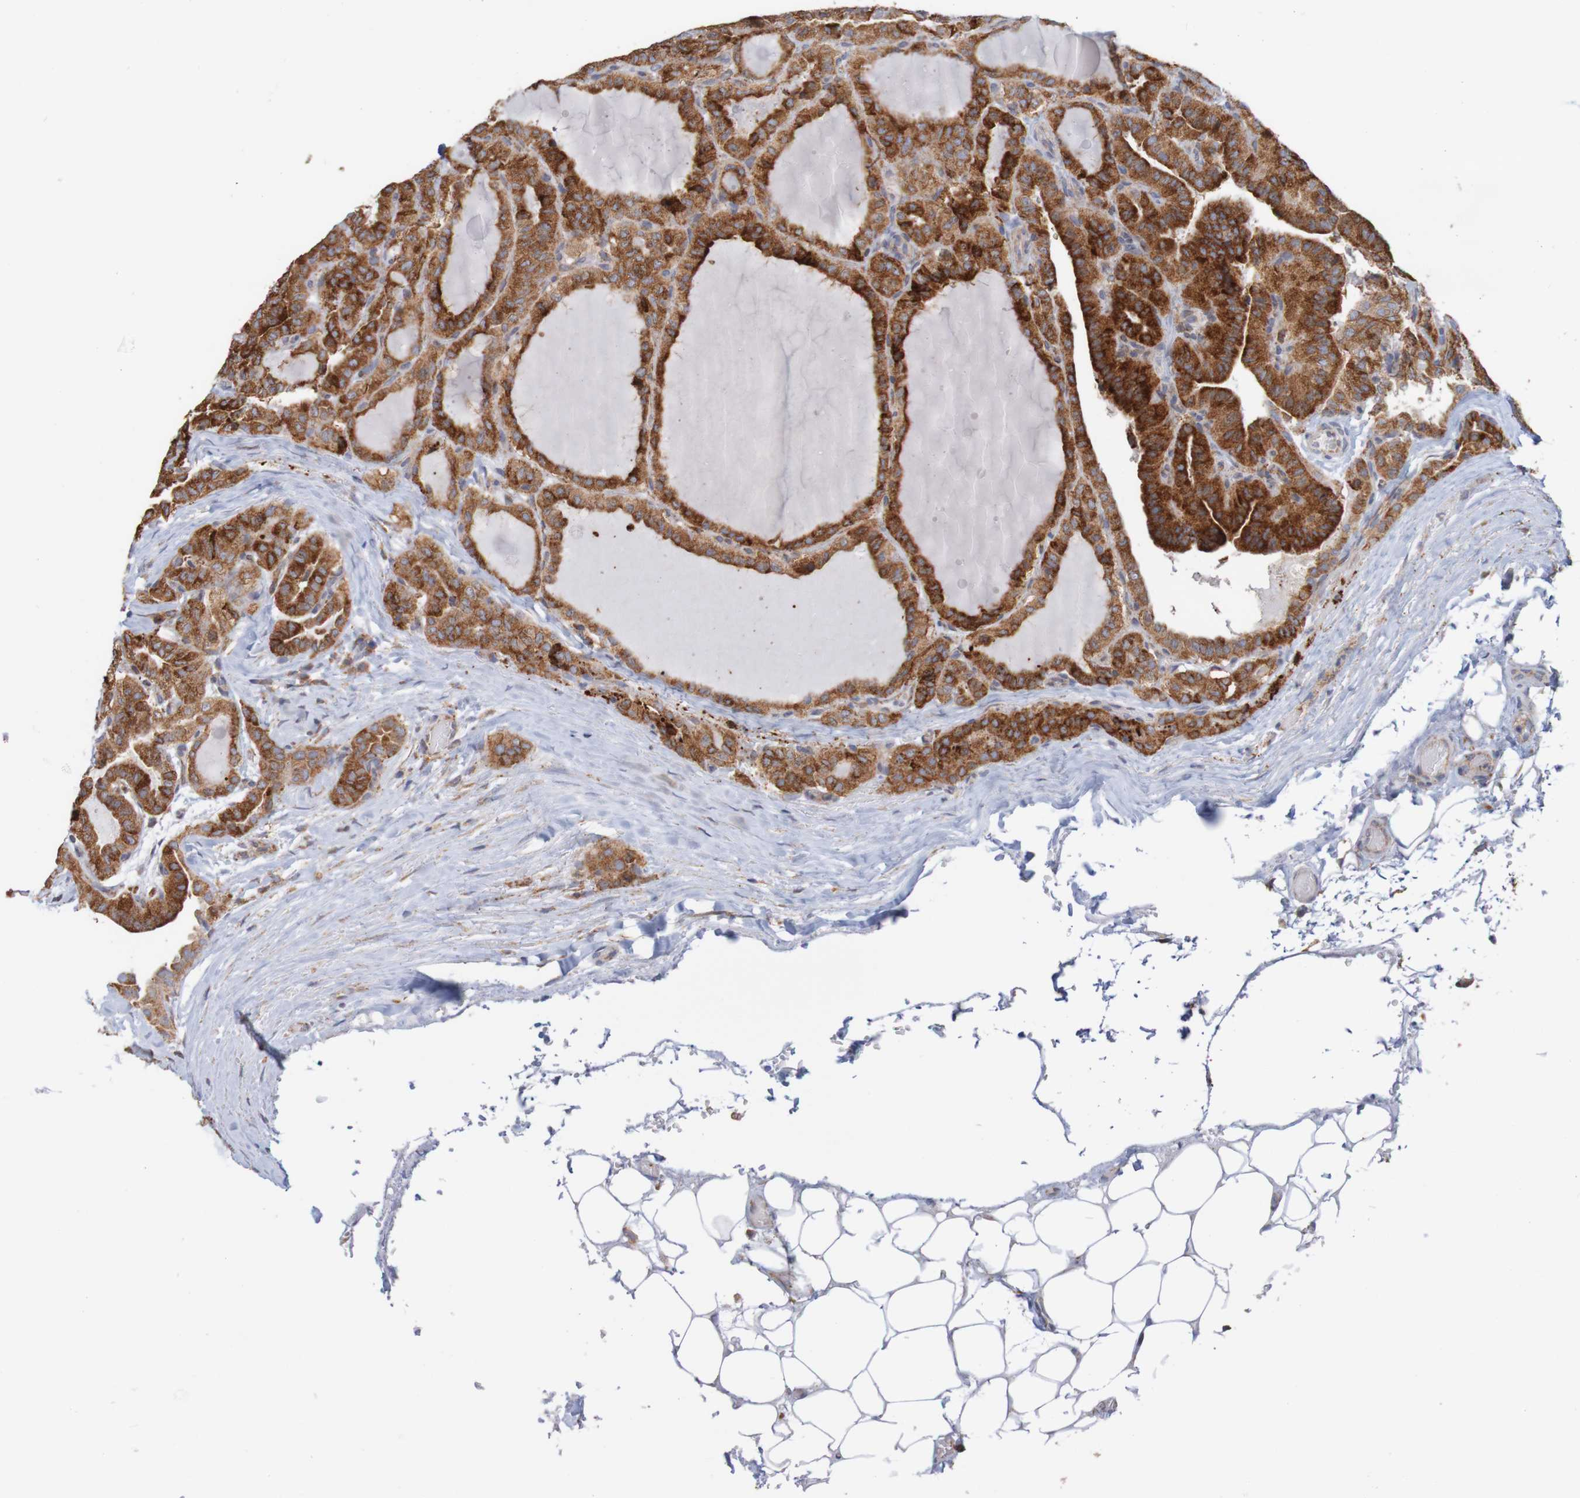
{"staining": {"intensity": "strong", "quantity": ">75%", "location": "cytoplasmic/membranous"}, "tissue": "thyroid cancer", "cell_type": "Tumor cells", "image_type": "cancer", "snomed": [{"axis": "morphology", "description": "Papillary adenocarcinoma, NOS"}, {"axis": "topography", "description": "Thyroid gland"}], "caption": "Thyroid cancer (papillary adenocarcinoma) stained for a protein (brown) shows strong cytoplasmic/membranous positive expression in about >75% of tumor cells.", "gene": "PDIA3", "patient": {"sex": "male", "age": 77}}